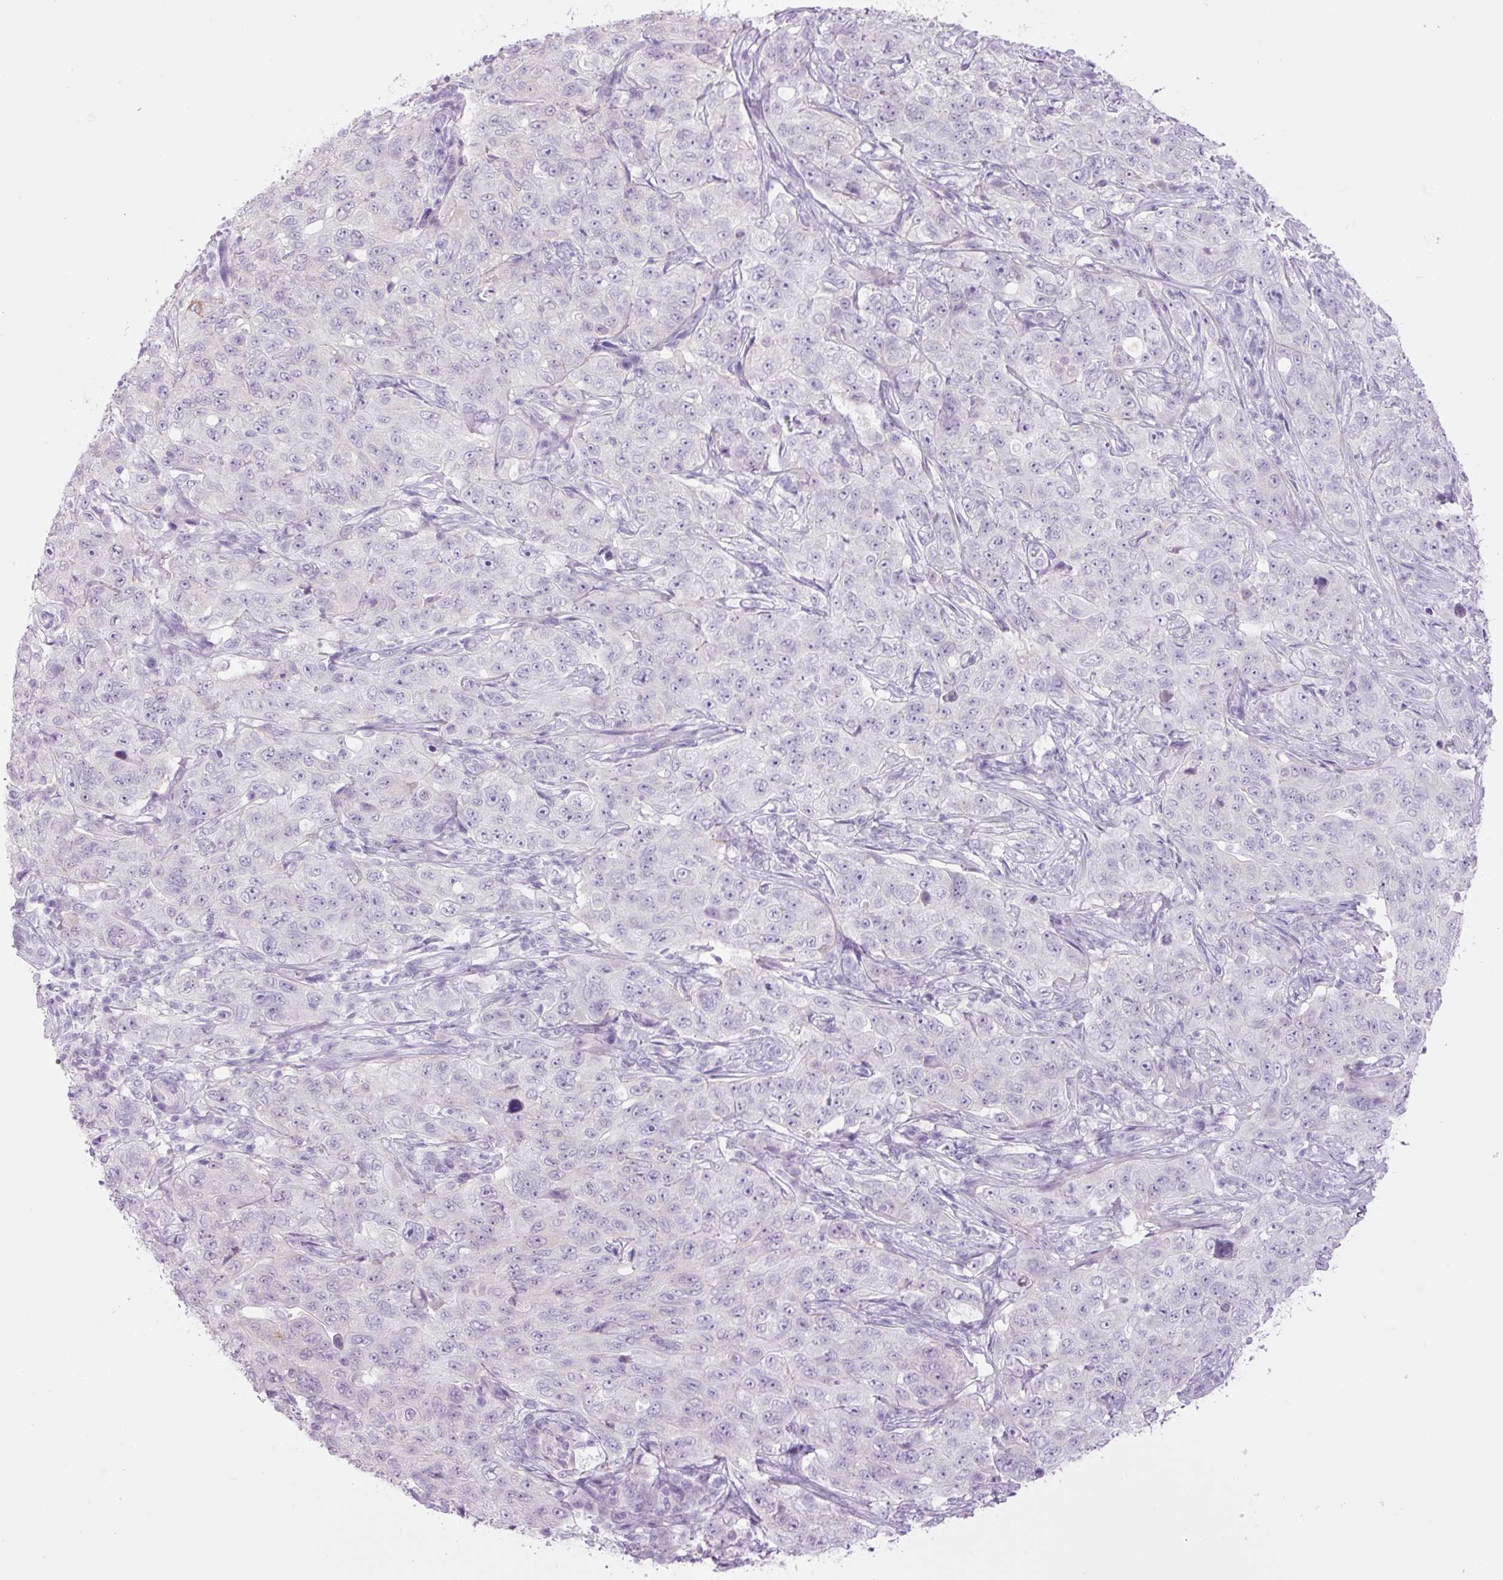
{"staining": {"intensity": "negative", "quantity": "none", "location": "none"}, "tissue": "pancreatic cancer", "cell_type": "Tumor cells", "image_type": "cancer", "snomed": [{"axis": "morphology", "description": "Adenocarcinoma, NOS"}, {"axis": "topography", "description": "Pancreas"}], "caption": "Pancreatic cancer was stained to show a protein in brown. There is no significant positivity in tumor cells.", "gene": "COL9A2", "patient": {"sex": "male", "age": 68}}